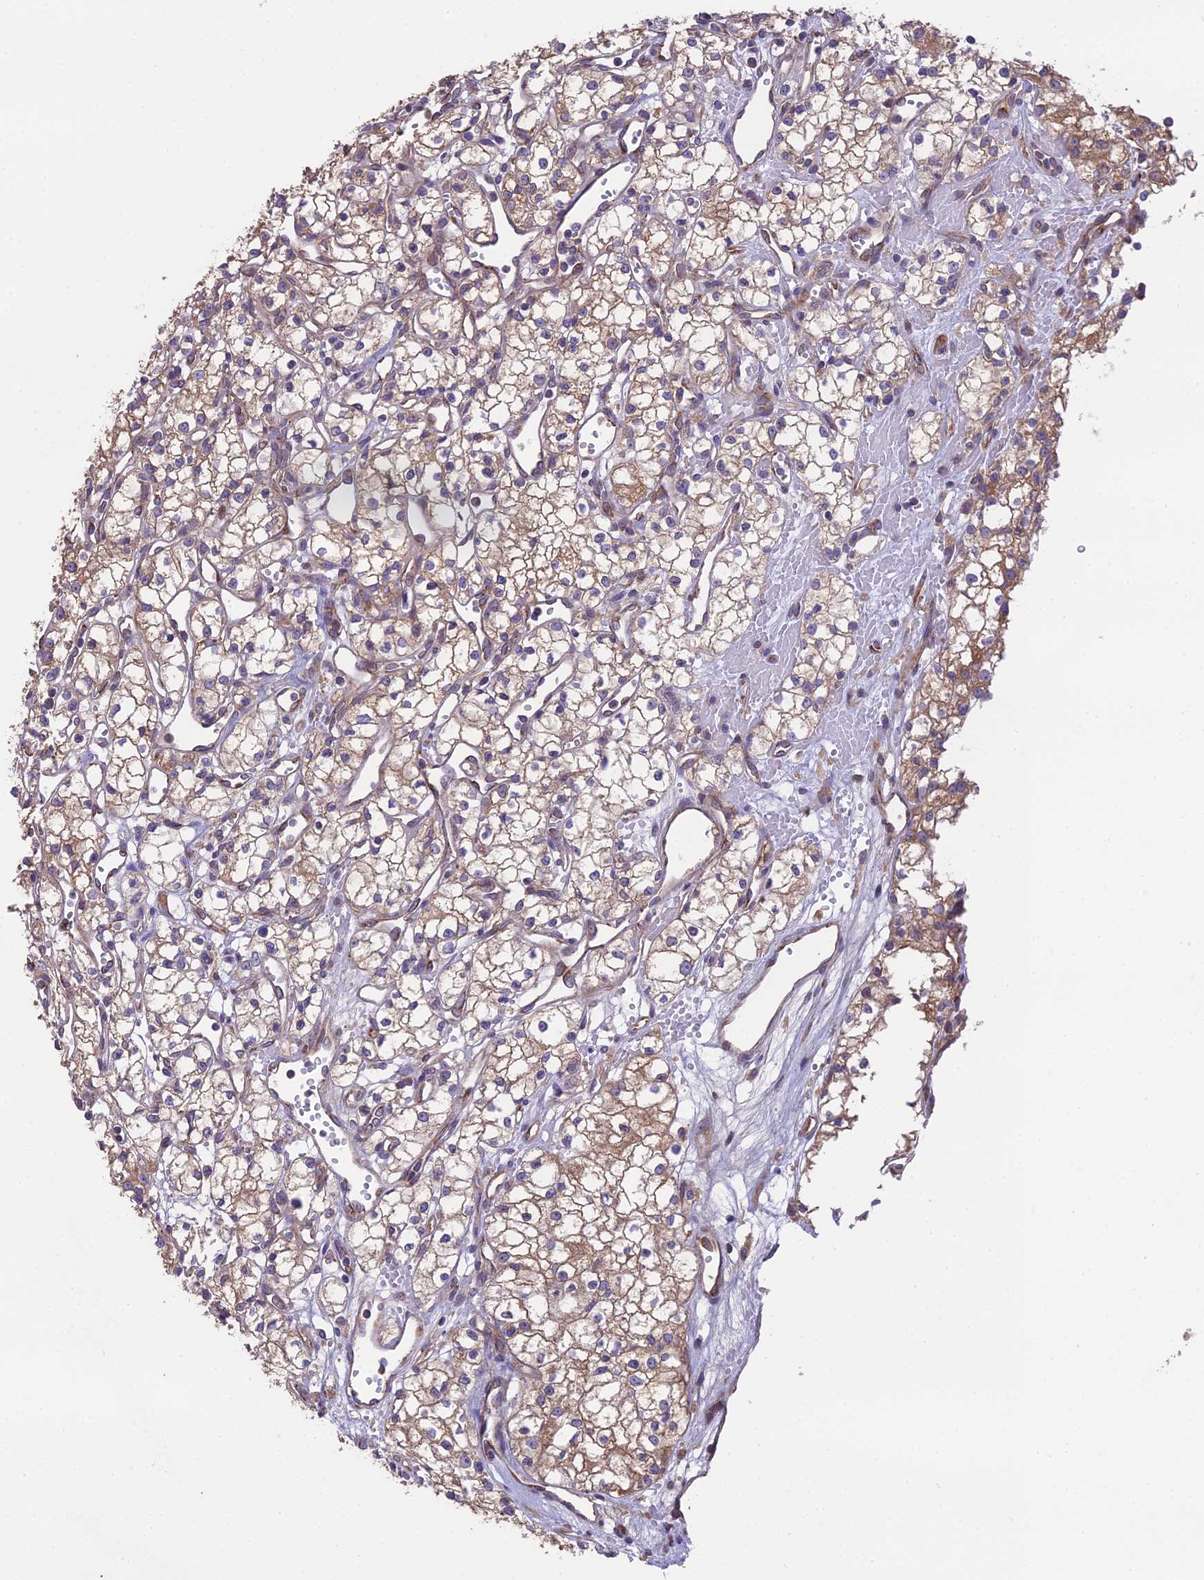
{"staining": {"intensity": "moderate", "quantity": ">75%", "location": "cytoplasmic/membranous"}, "tissue": "renal cancer", "cell_type": "Tumor cells", "image_type": "cancer", "snomed": [{"axis": "morphology", "description": "Adenocarcinoma, NOS"}, {"axis": "topography", "description": "Kidney"}], "caption": "Adenocarcinoma (renal) stained with DAB IHC exhibits medium levels of moderate cytoplasmic/membranous staining in approximately >75% of tumor cells. Immunohistochemistry stains the protein of interest in brown and the nuclei are stained blue.", "gene": "BLOC1S4", "patient": {"sex": "male", "age": 59}}